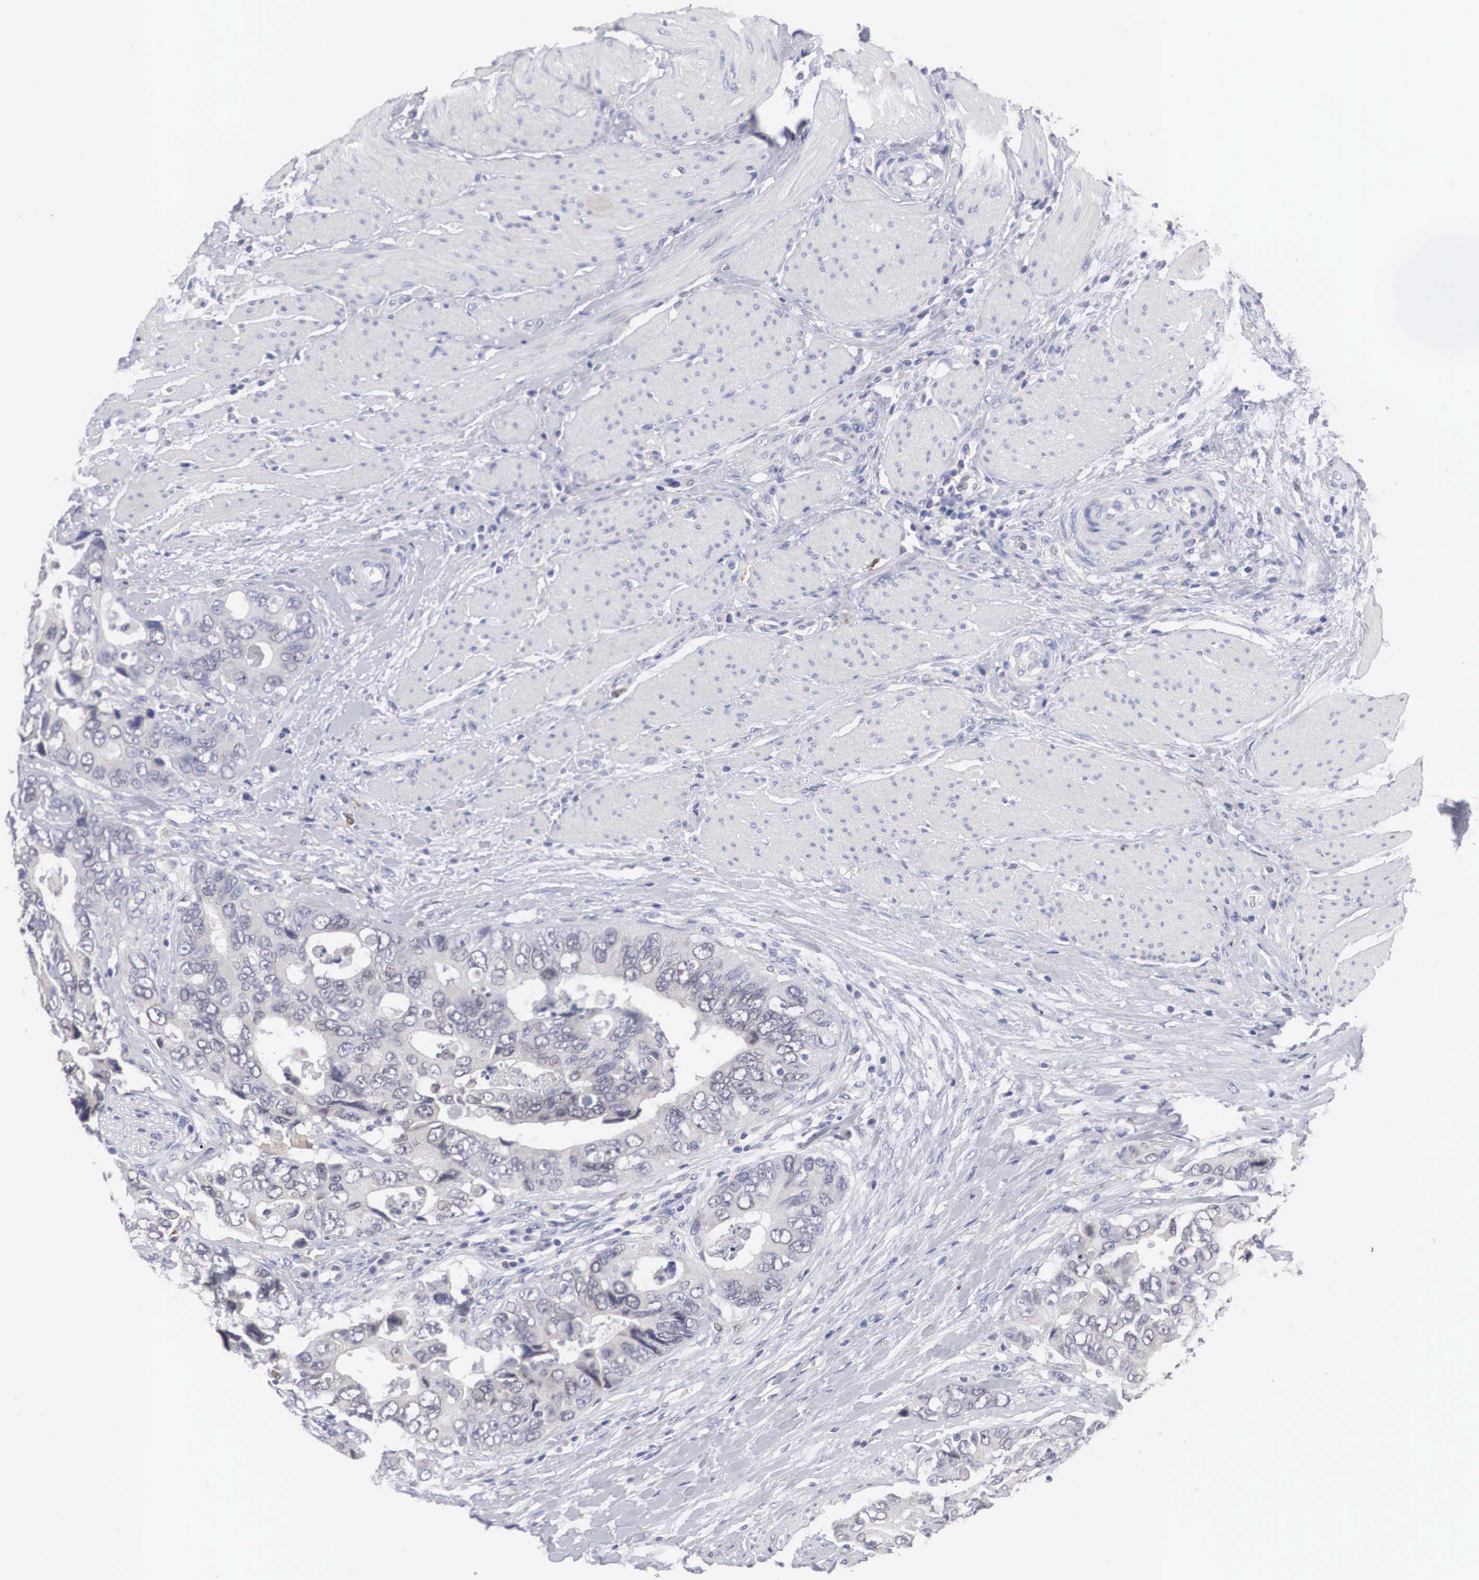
{"staining": {"intensity": "negative", "quantity": "none", "location": "none"}, "tissue": "colorectal cancer", "cell_type": "Tumor cells", "image_type": "cancer", "snomed": [{"axis": "morphology", "description": "Adenocarcinoma, NOS"}, {"axis": "topography", "description": "Rectum"}], "caption": "Tumor cells show no significant protein expression in colorectal cancer (adenocarcinoma).", "gene": "HMOX1", "patient": {"sex": "female", "age": 67}}